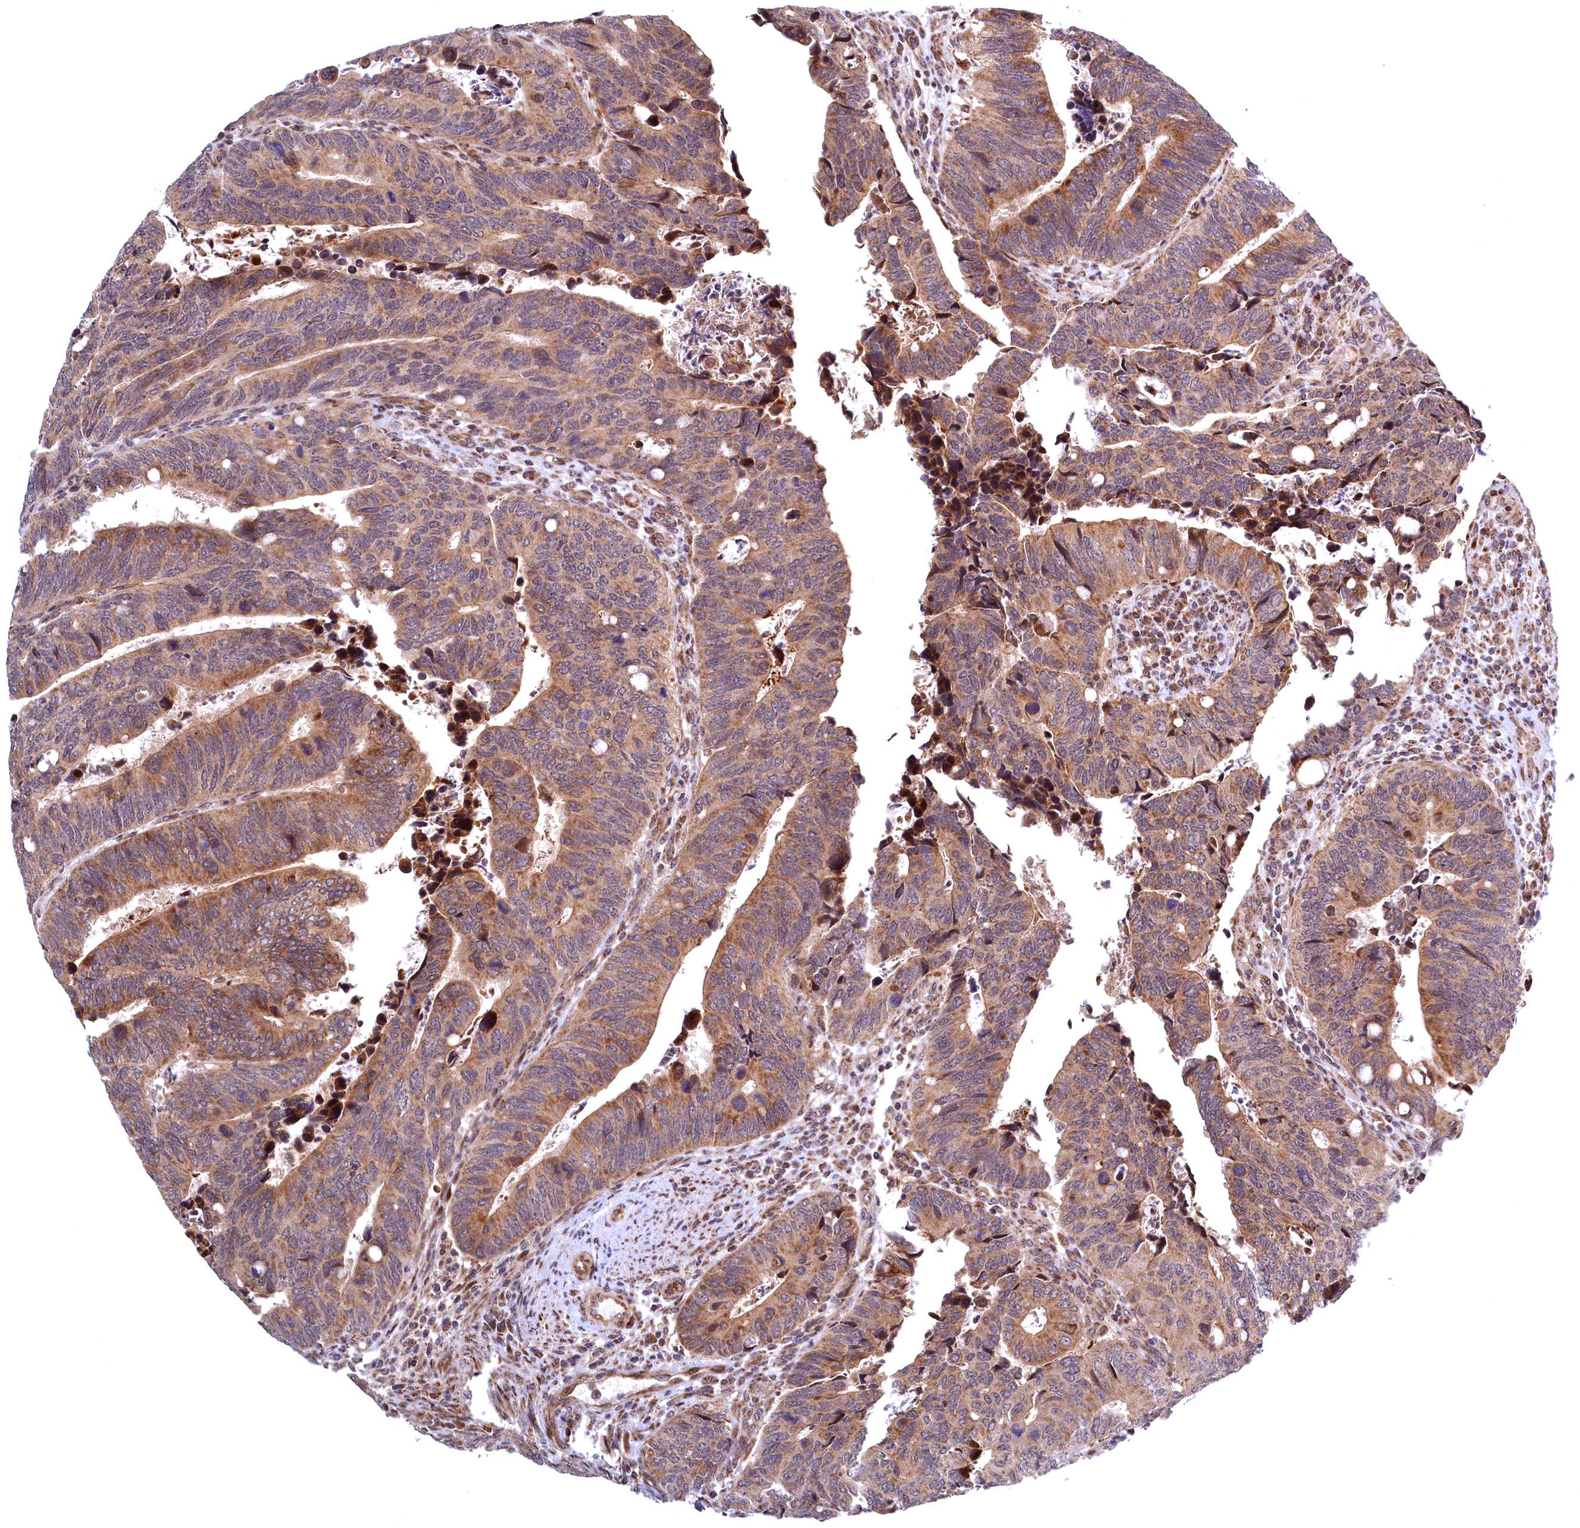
{"staining": {"intensity": "moderate", "quantity": ">75%", "location": "cytoplasmic/membranous"}, "tissue": "colorectal cancer", "cell_type": "Tumor cells", "image_type": "cancer", "snomed": [{"axis": "morphology", "description": "Adenocarcinoma, NOS"}, {"axis": "topography", "description": "Colon"}], "caption": "There is medium levels of moderate cytoplasmic/membranous positivity in tumor cells of colorectal adenocarcinoma, as demonstrated by immunohistochemical staining (brown color).", "gene": "PLA2G10", "patient": {"sex": "male", "age": 87}}